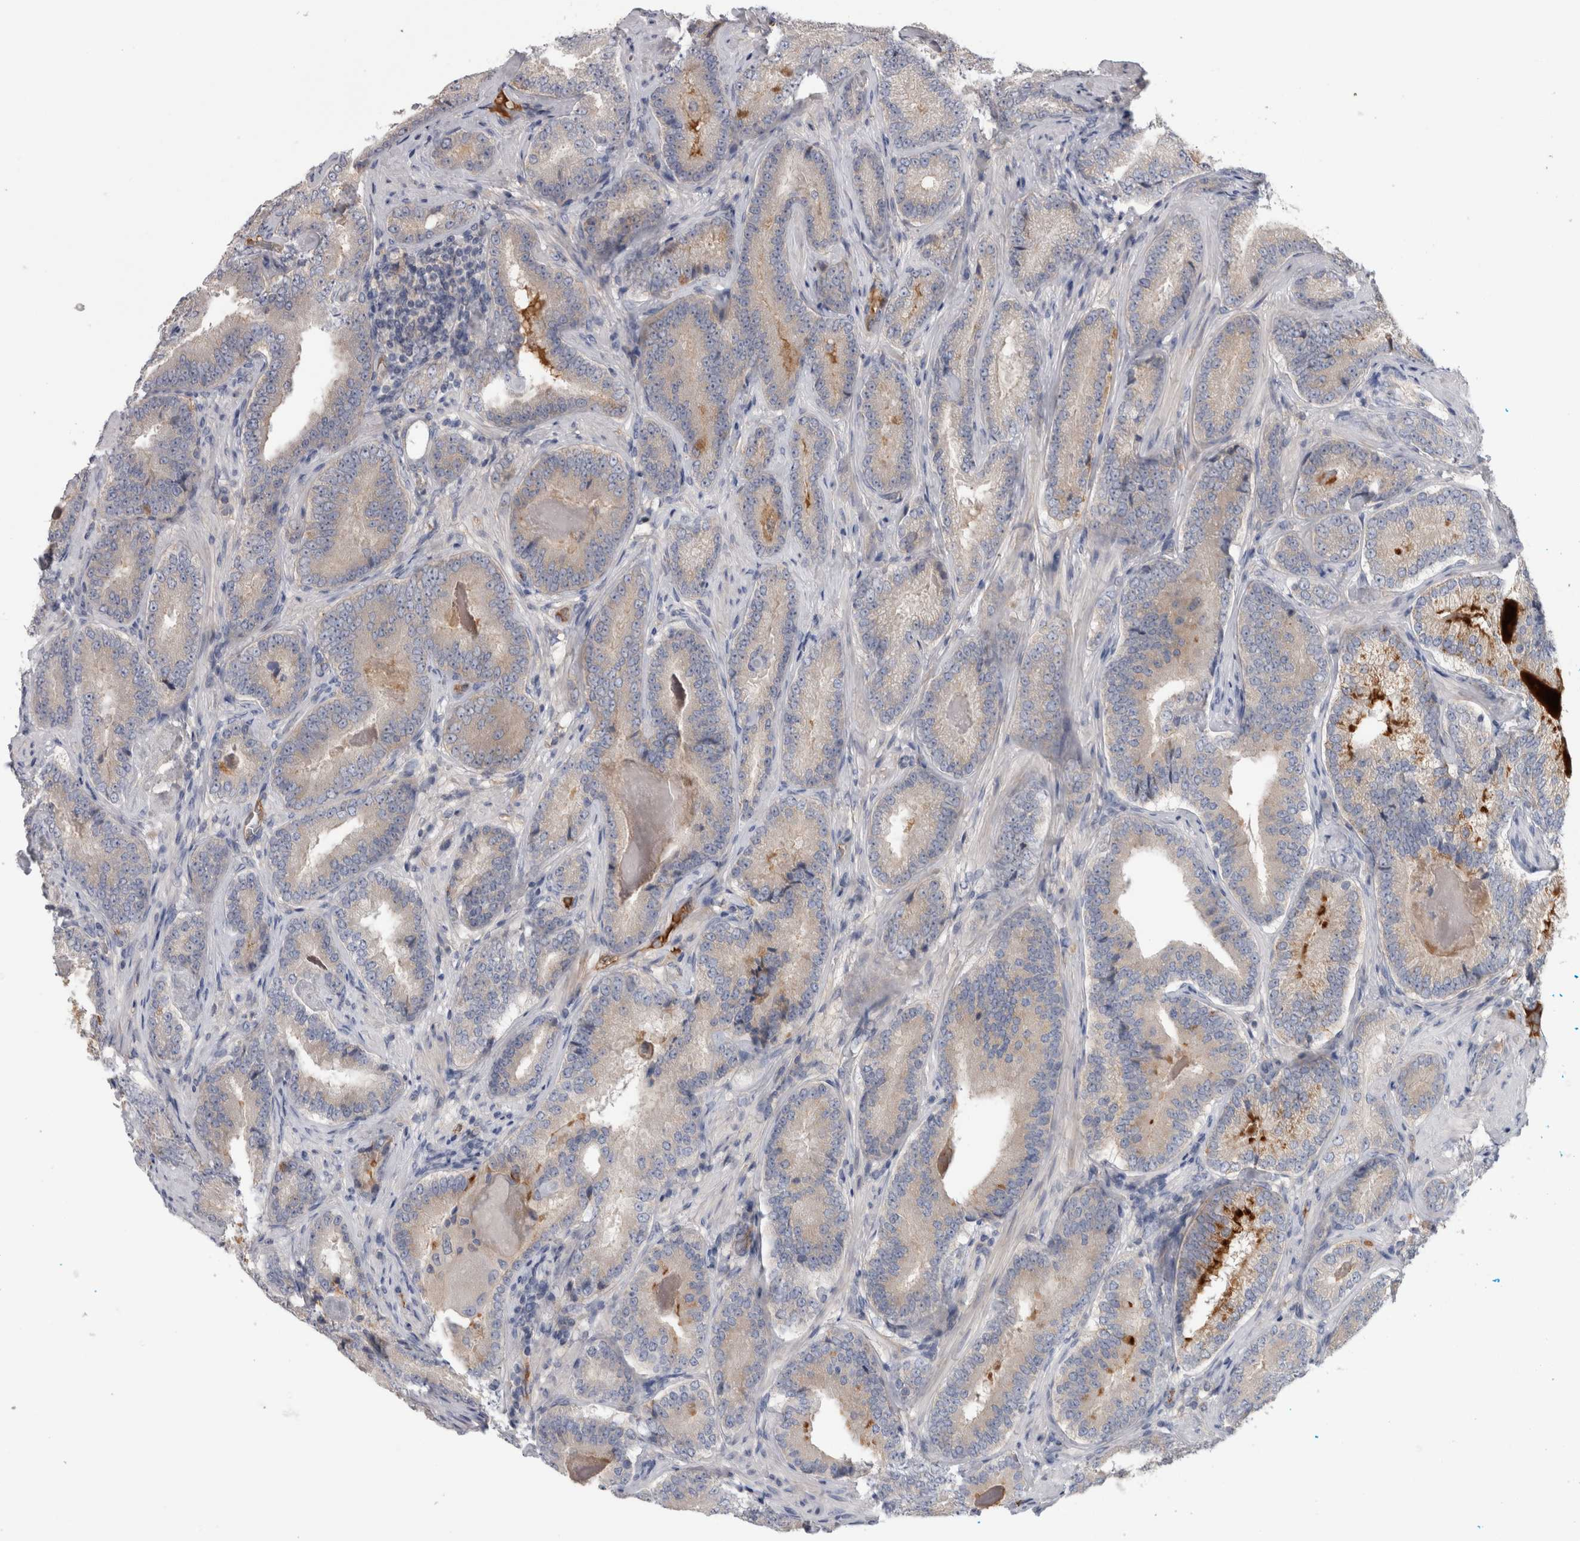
{"staining": {"intensity": "negative", "quantity": "none", "location": "none"}, "tissue": "prostate cancer", "cell_type": "Tumor cells", "image_type": "cancer", "snomed": [{"axis": "morphology", "description": "Adenocarcinoma, Low grade"}, {"axis": "topography", "description": "Prostate"}], "caption": "This histopathology image is of prostate cancer stained with immunohistochemistry to label a protein in brown with the nuclei are counter-stained blue. There is no positivity in tumor cells.", "gene": "TBCE", "patient": {"sex": "male", "age": 51}}